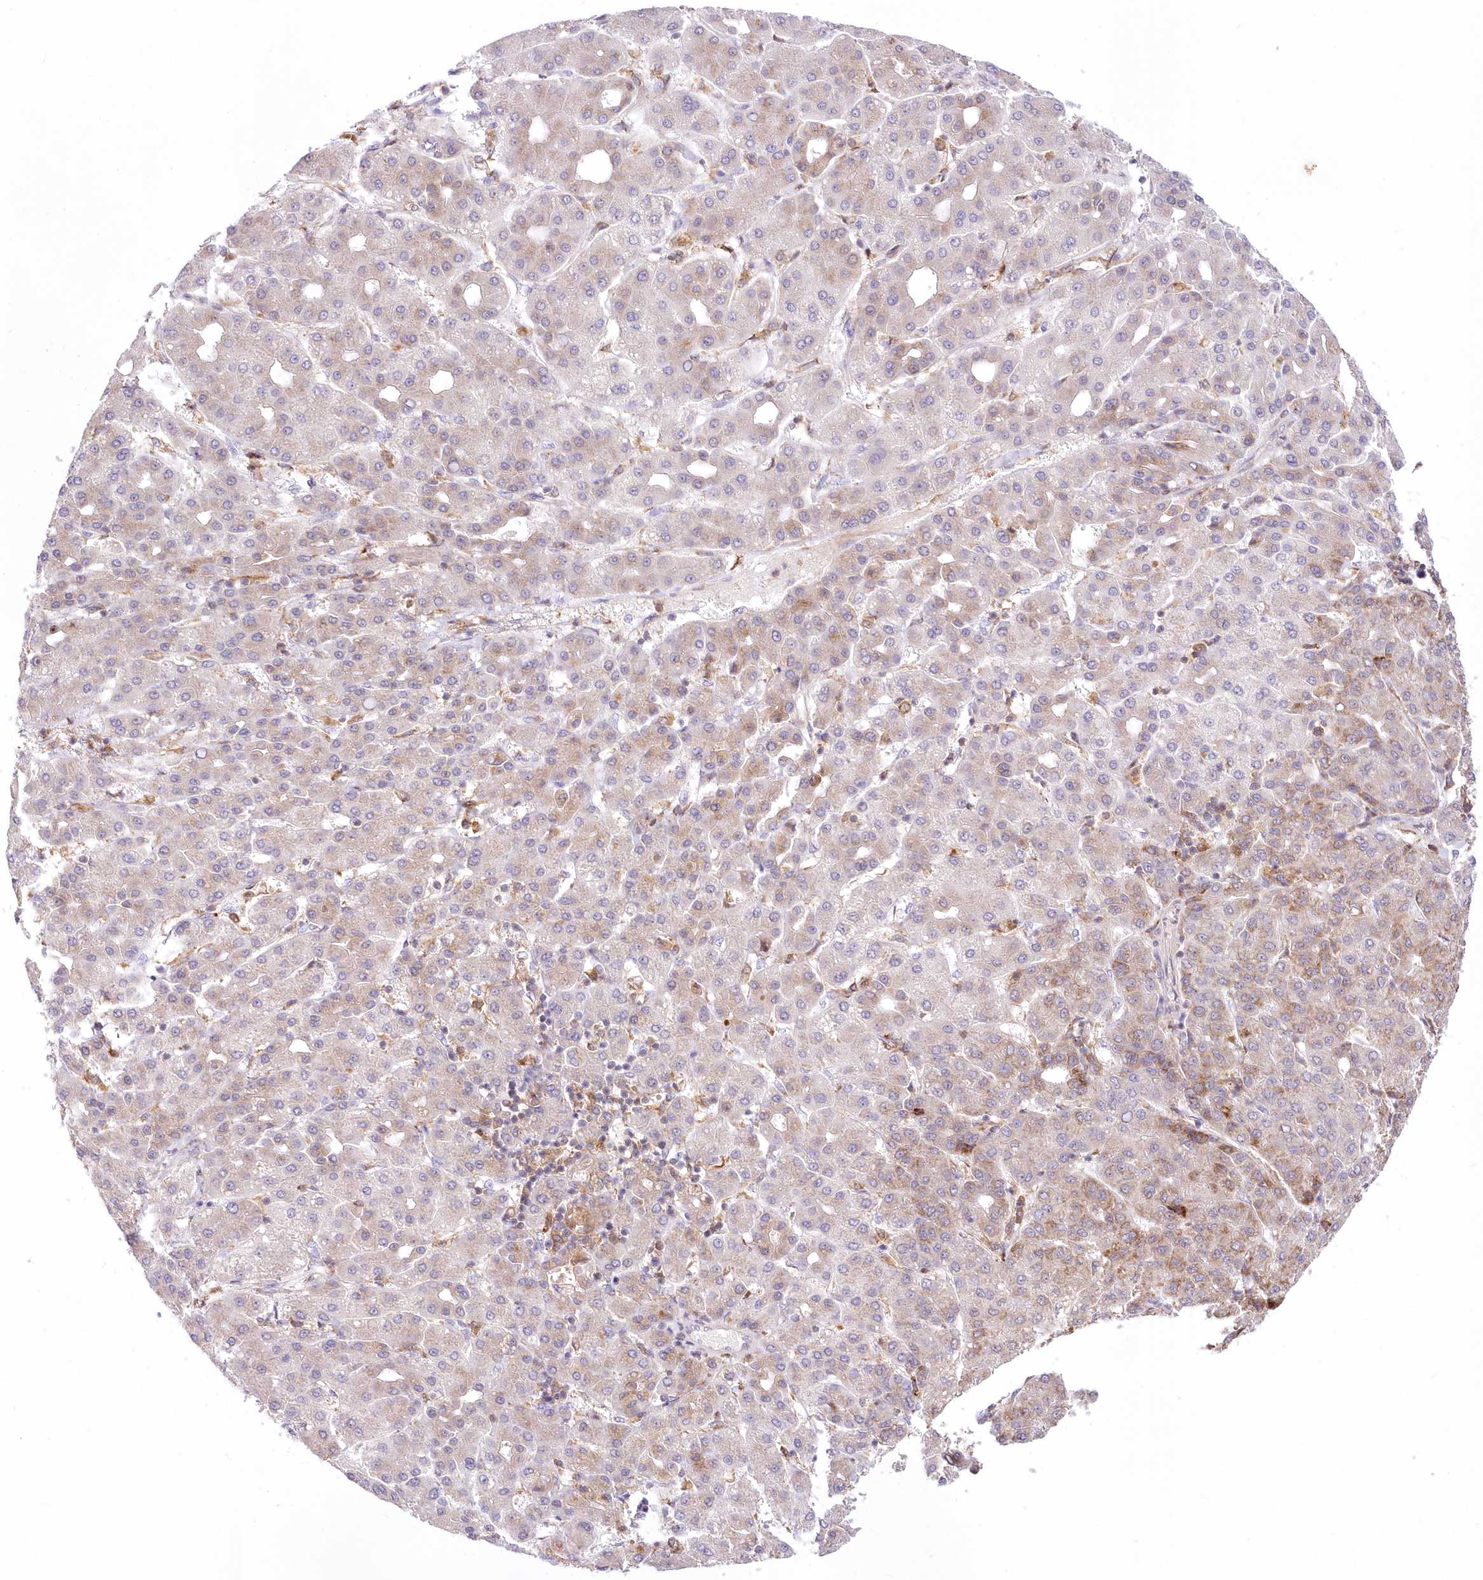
{"staining": {"intensity": "weak", "quantity": "<25%", "location": "cytoplasmic/membranous"}, "tissue": "liver cancer", "cell_type": "Tumor cells", "image_type": "cancer", "snomed": [{"axis": "morphology", "description": "Carcinoma, Hepatocellular, NOS"}, {"axis": "topography", "description": "Liver"}], "caption": "Immunohistochemistry (IHC) image of hepatocellular carcinoma (liver) stained for a protein (brown), which demonstrates no expression in tumor cells.", "gene": "LDB1", "patient": {"sex": "male", "age": 65}}